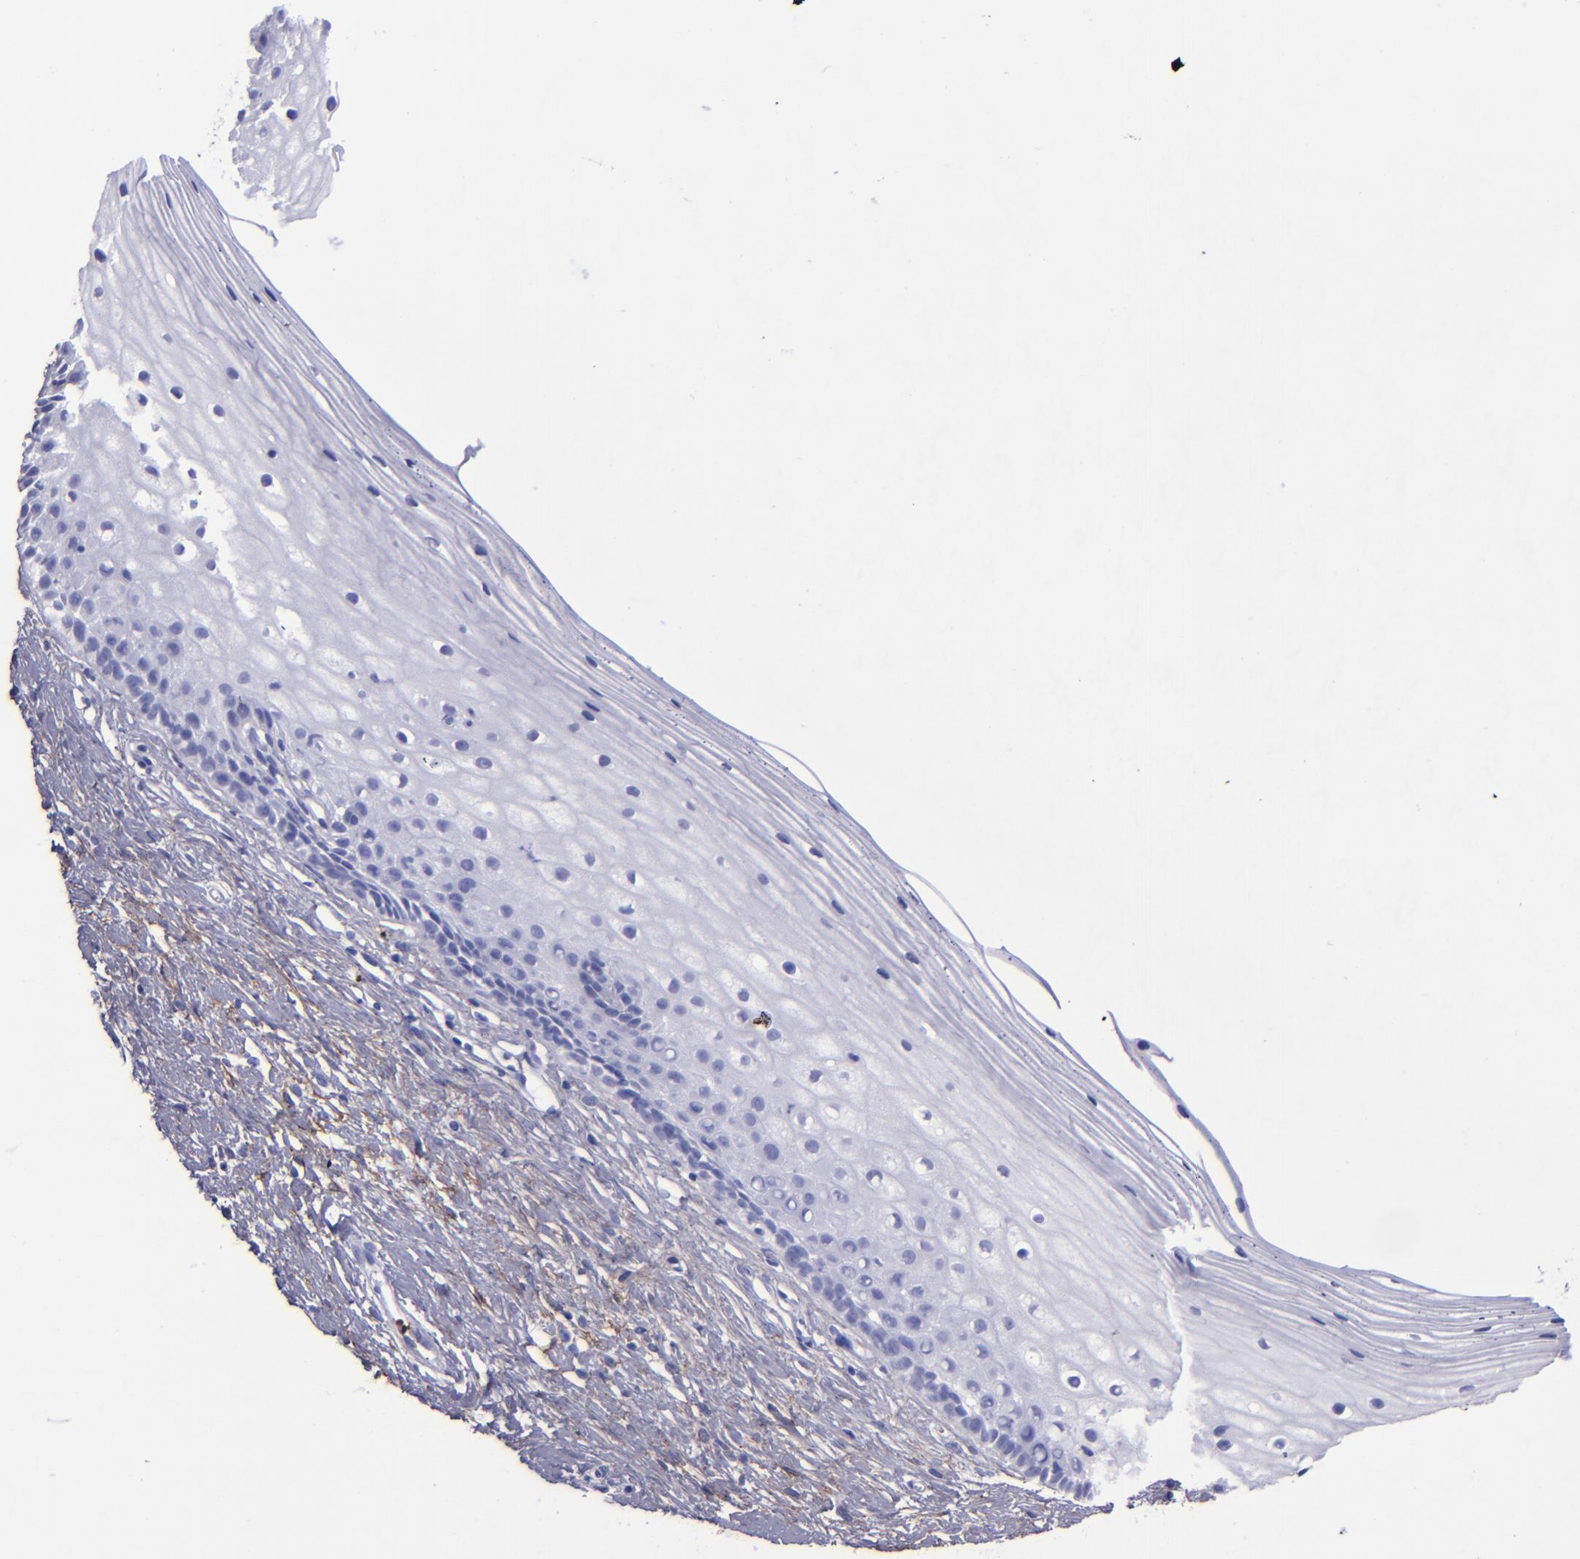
{"staining": {"intensity": "negative", "quantity": "none", "location": "none"}, "tissue": "cervix", "cell_type": "Glandular cells", "image_type": "normal", "snomed": [{"axis": "morphology", "description": "Normal tissue, NOS"}, {"axis": "topography", "description": "Cervix"}], "caption": "High power microscopy image of an IHC image of normal cervix, revealing no significant positivity in glandular cells. (Stains: DAB (3,3'-diaminobenzidine) IHC with hematoxylin counter stain, Microscopy: brightfield microscopy at high magnification).", "gene": "EFCAB13", "patient": {"sex": "female", "age": 40}}